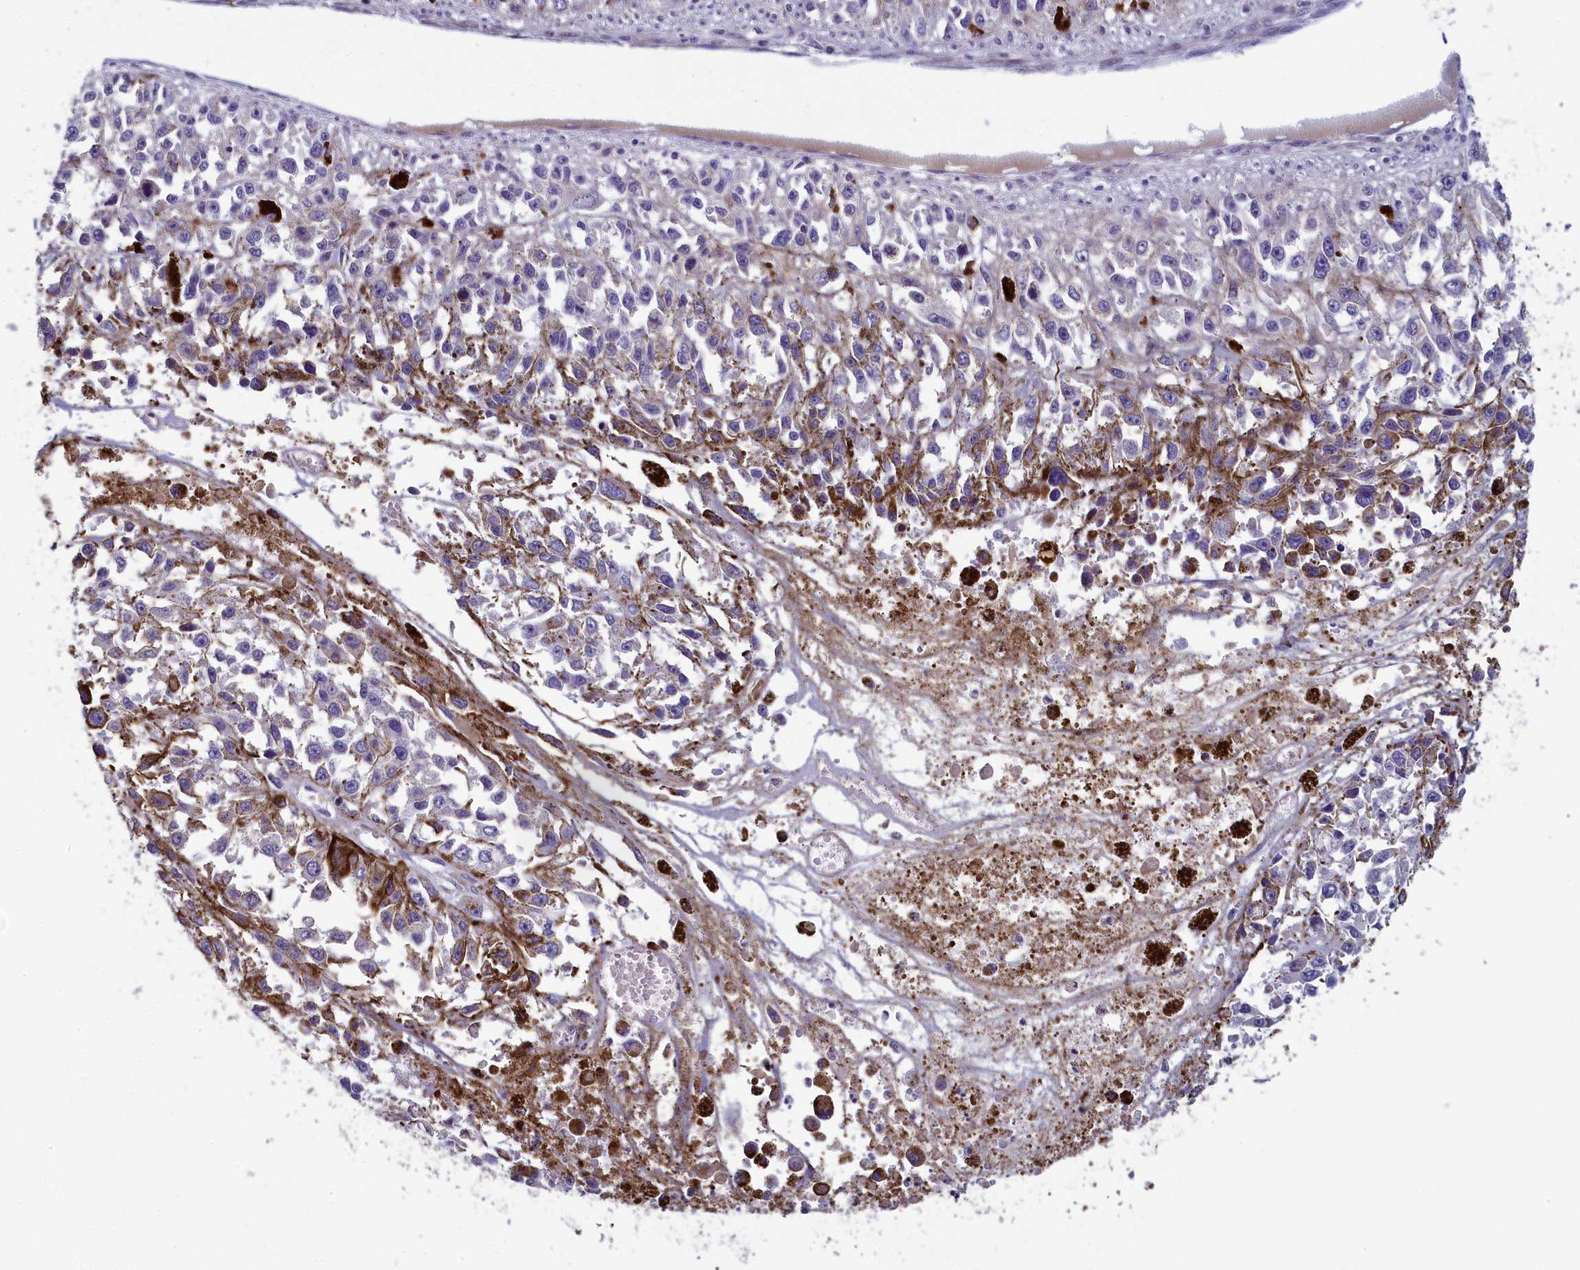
{"staining": {"intensity": "negative", "quantity": "none", "location": "none"}, "tissue": "melanoma", "cell_type": "Tumor cells", "image_type": "cancer", "snomed": [{"axis": "morphology", "description": "Malignant melanoma, Metastatic site"}, {"axis": "topography", "description": "Lymph node"}], "caption": "Tumor cells are negative for brown protein staining in melanoma.", "gene": "ANKRD39", "patient": {"sex": "male", "age": 59}}